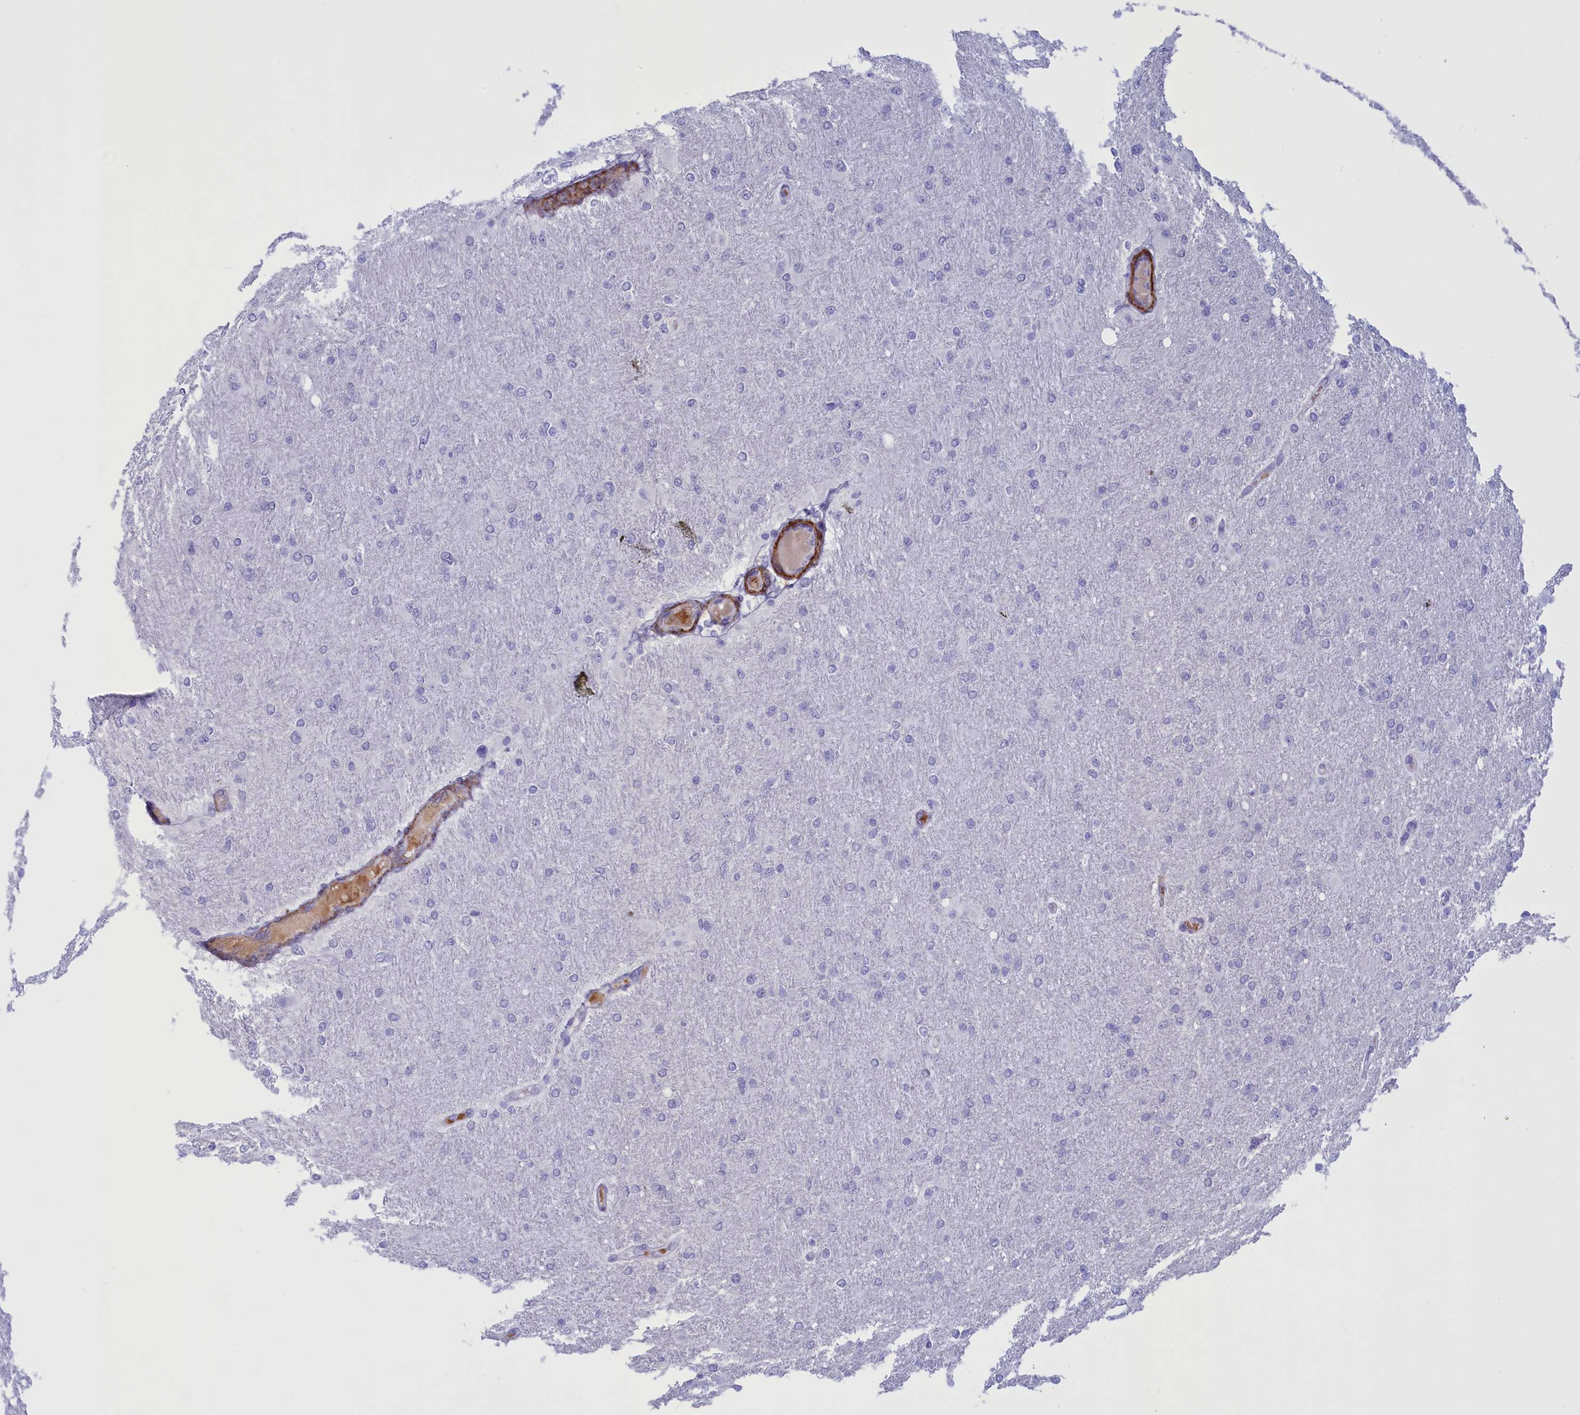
{"staining": {"intensity": "negative", "quantity": "none", "location": "none"}, "tissue": "glioma", "cell_type": "Tumor cells", "image_type": "cancer", "snomed": [{"axis": "morphology", "description": "Glioma, malignant, High grade"}, {"axis": "topography", "description": "Cerebral cortex"}], "caption": "High magnification brightfield microscopy of glioma stained with DAB (brown) and counterstained with hematoxylin (blue): tumor cells show no significant expression.", "gene": "GAPDHS", "patient": {"sex": "female", "age": 36}}